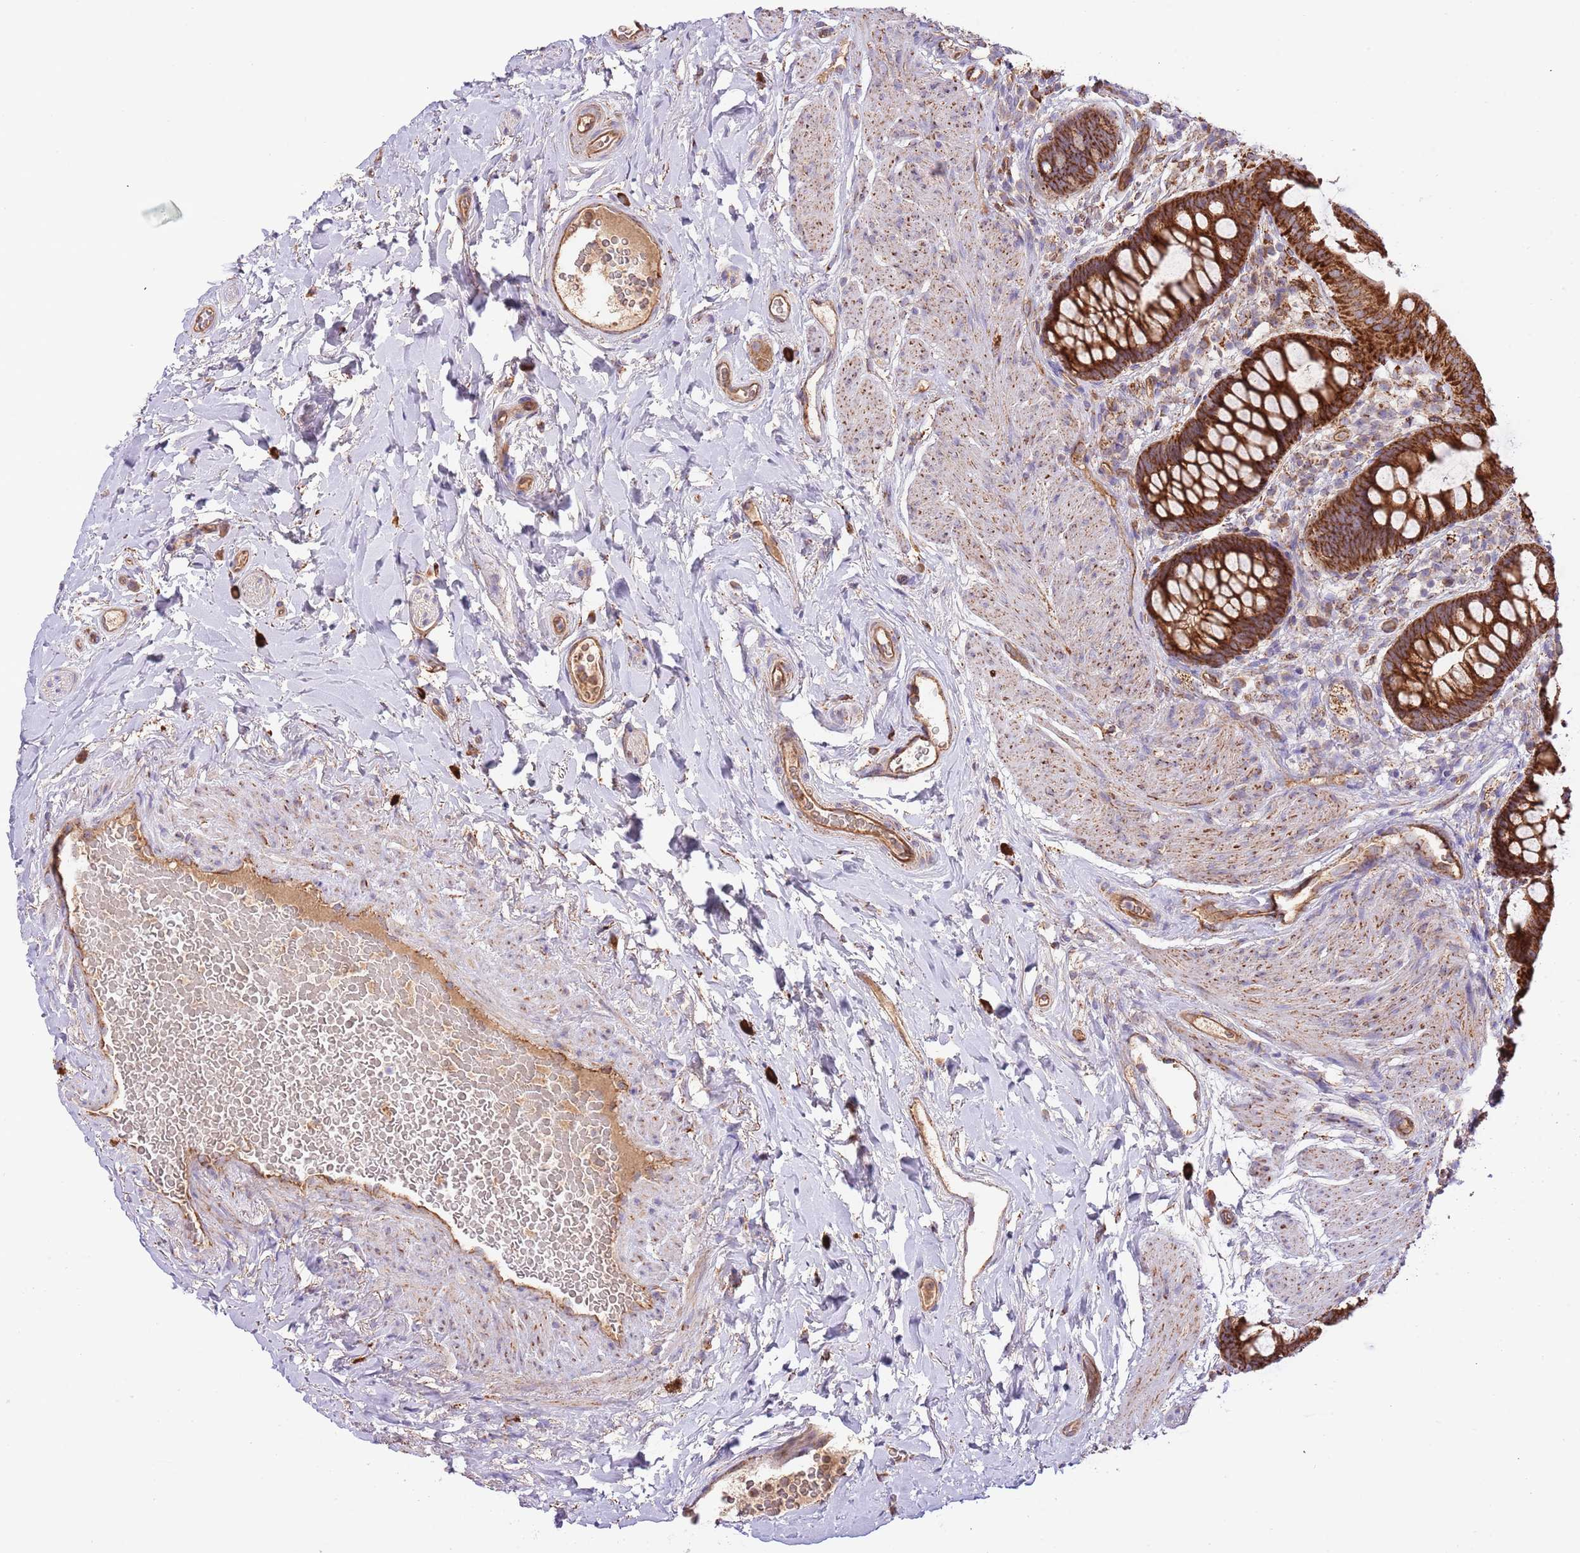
{"staining": {"intensity": "strong", "quantity": ">75%", "location": "cytoplasmic/membranous"}, "tissue": "rectum", "cell_type": "Glandular cells", "image_type": "normal", "snomed": [{"axis": "morphology", "description": "Normal tissue, NOS"}, {"axis": "topography", "description": "Rectum"}, {"axis": "topography", "description": "Peripheral nerve tissue"}], "caption": "Unremarkable rectum displays strong cytoplasmic/membranous positivity in approximately >75% of glandular cells, visualized by immunohistochemistry.", "gene": "DOCK6", "patient": {"sex": "female", "age": 69}}